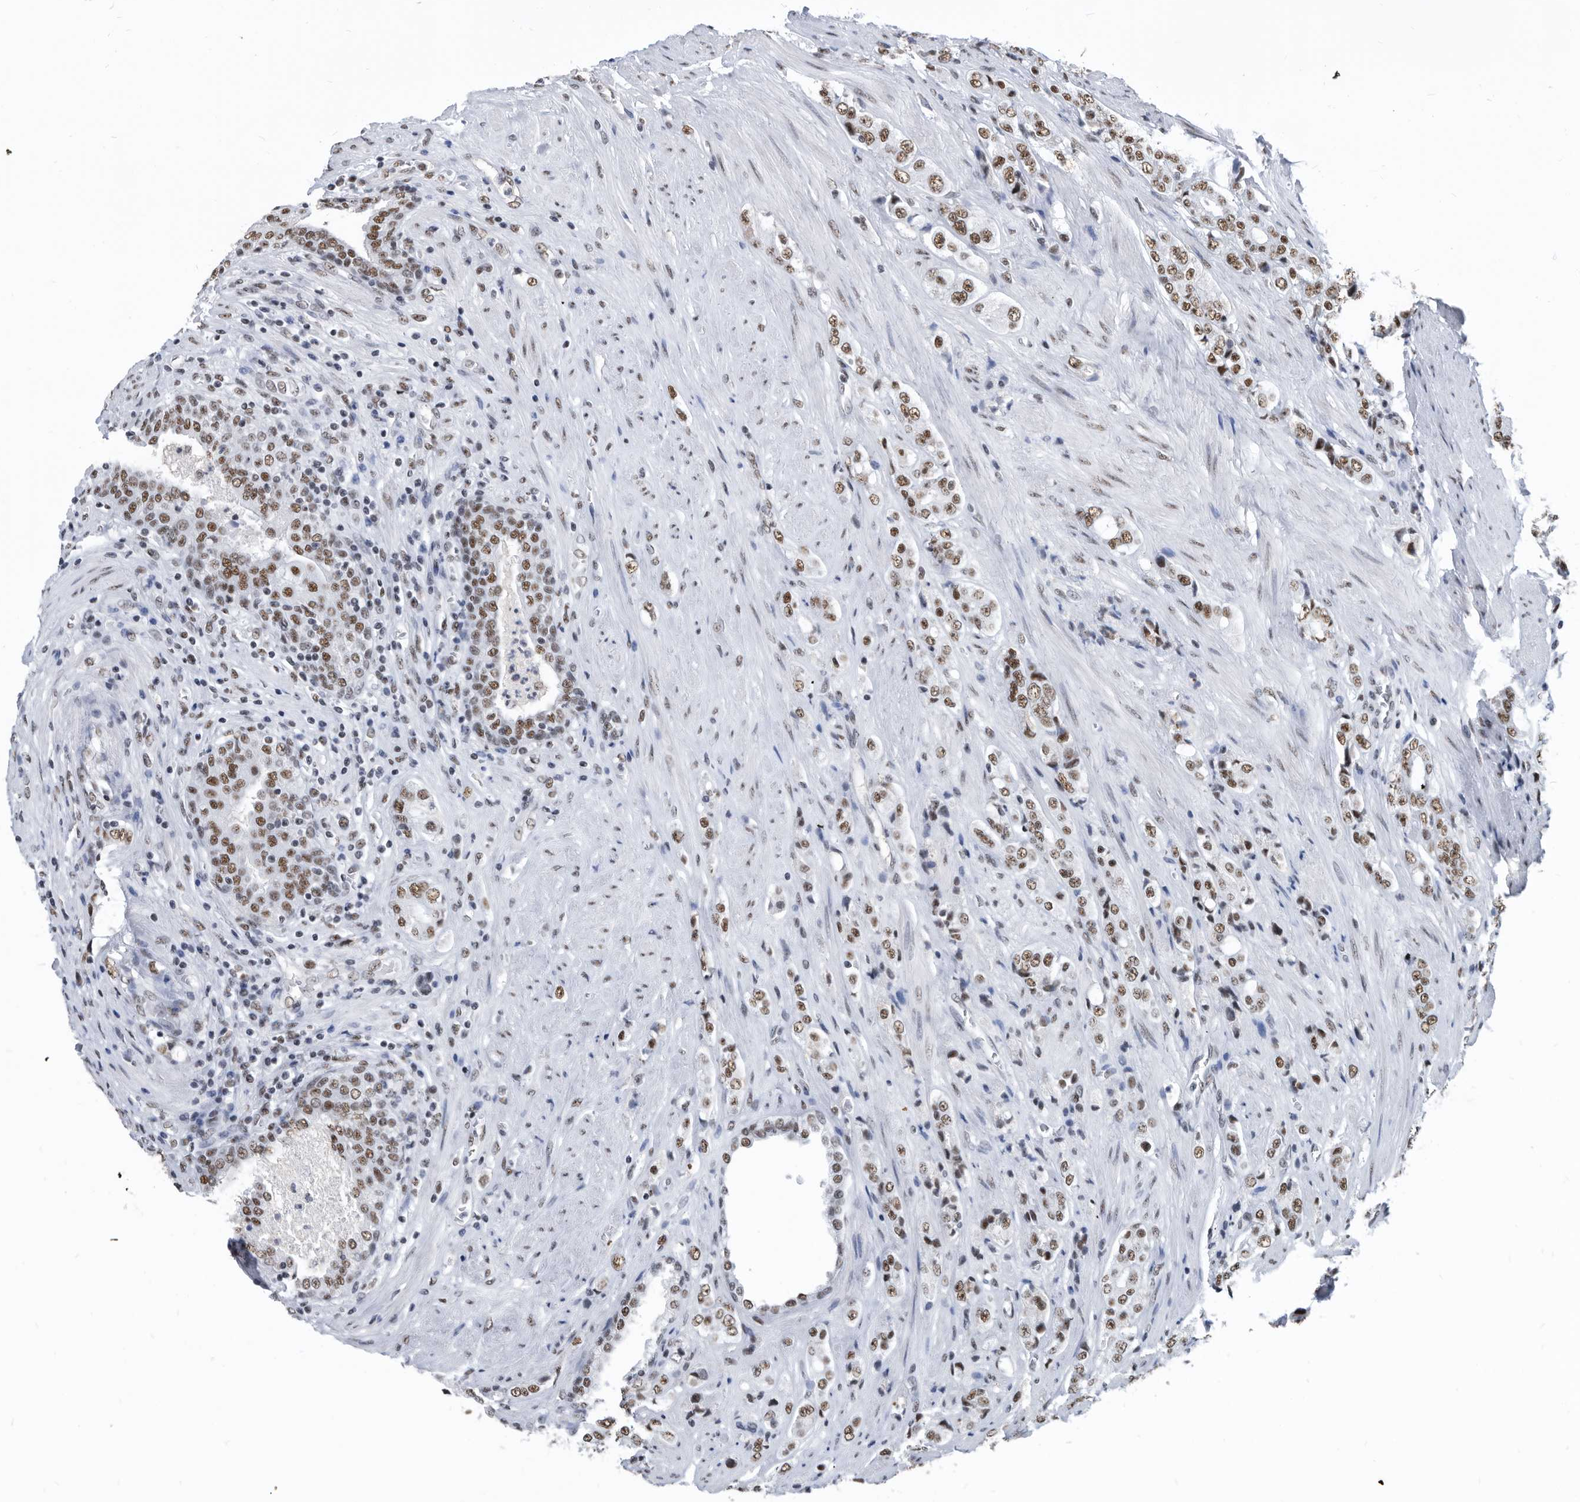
{"staining": {"intensity": "moderate", "quantity": ">75%", "location": "nuclear"}, "tissue": "prostate cancer", "cell_type": "Tumor cells", "image_type": "cancer", "snomed": [{"axis": "morphology", "description": "Adenocarcinoma, High grade"}, {"axis": "topography", "description": "Prostate"}], "caption": "A brown stain shows moderate nuclear positivity of a protein in human prostate cancer tumor cells. Immunohistochemistry (ihc) stains the protein in brown and the nuclei are stained blue.", "gene": "SF3A1", "patient": {"sex": "male", "age": 61}}